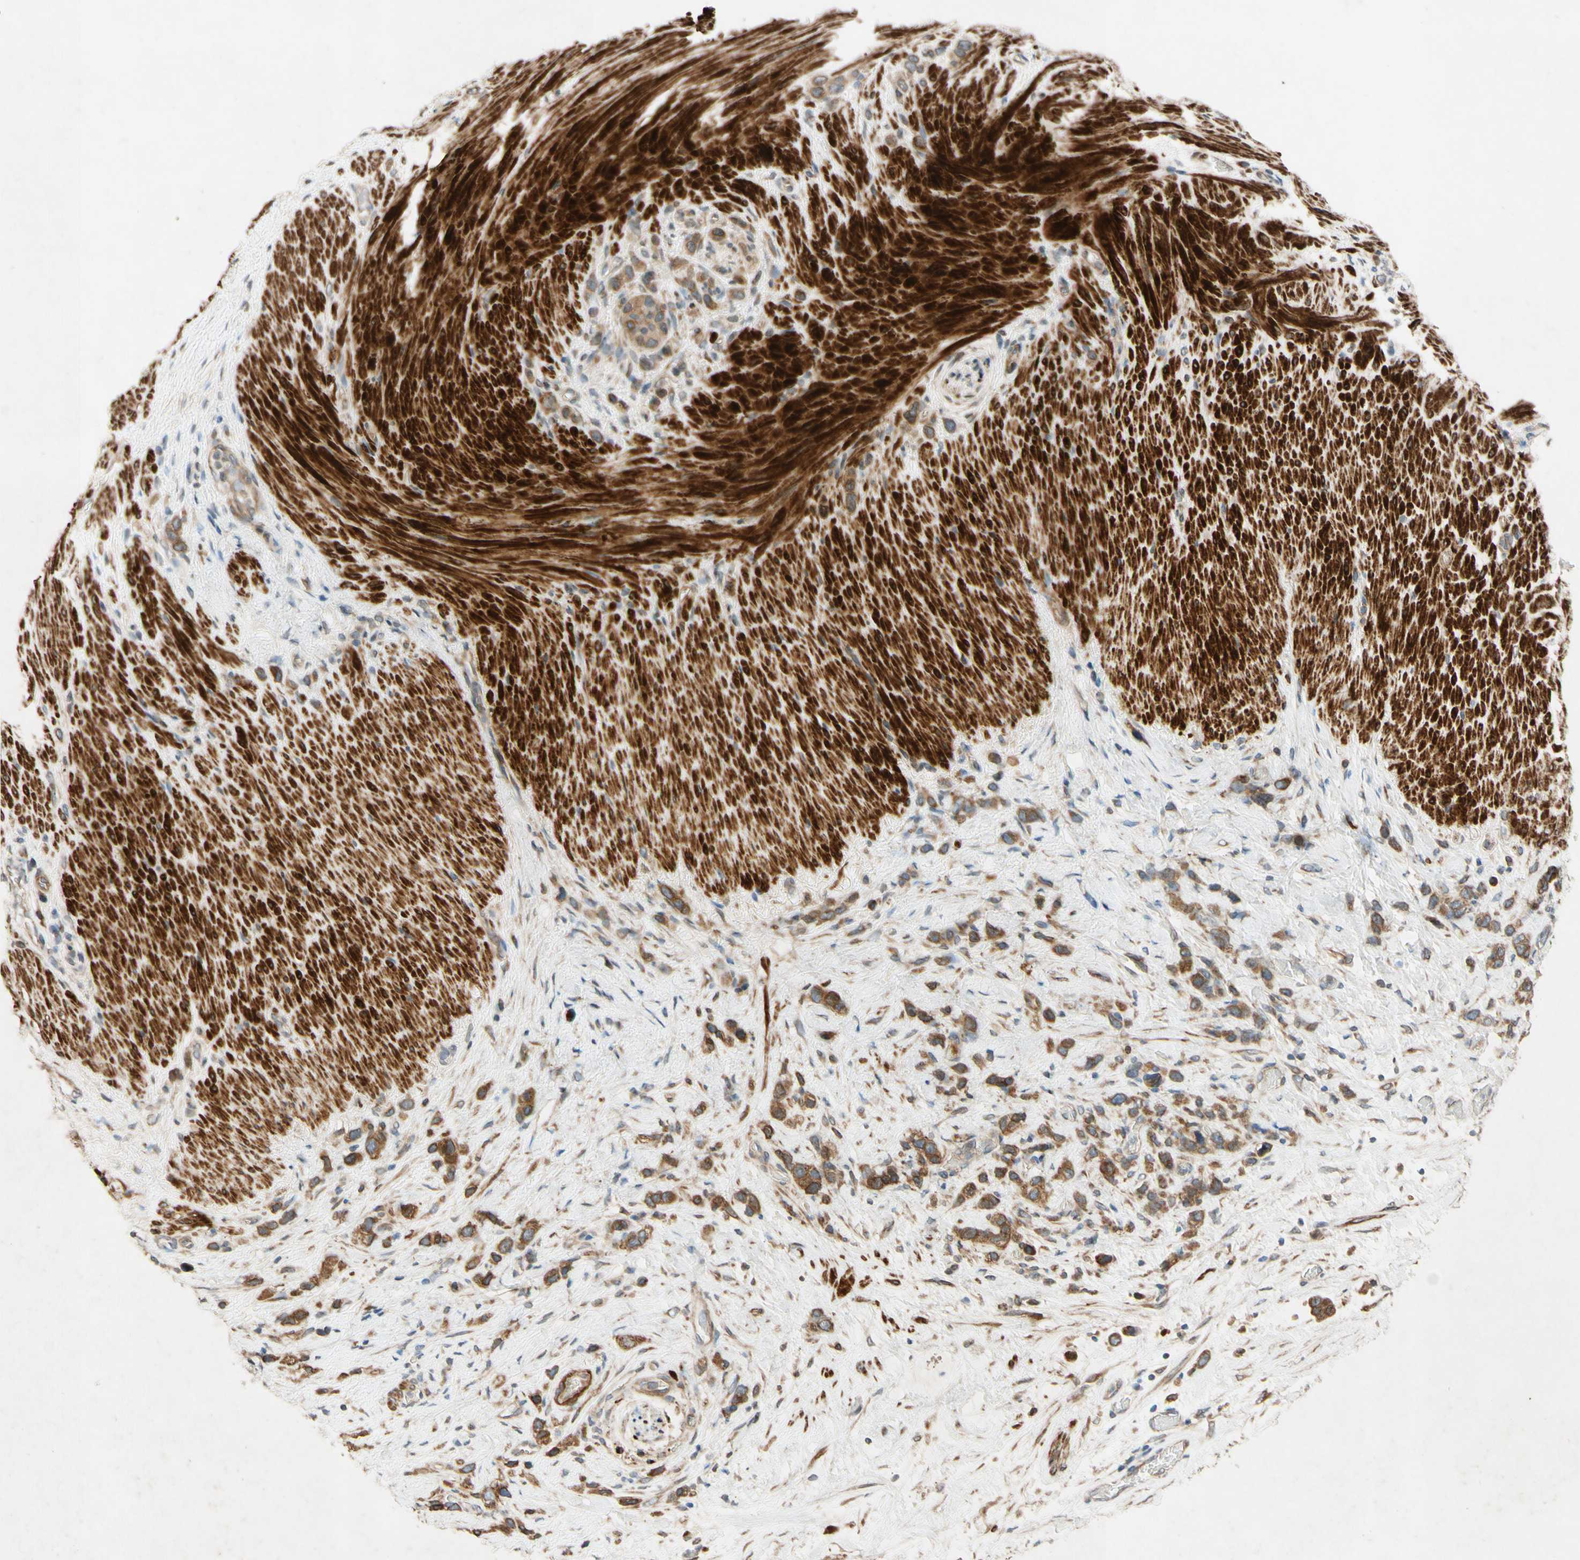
{"staining": {"intensity": "moderate", "quantity": "25%-75%", "location": "cytoplasmic/membranous,nuclear"}, "tissue": "stomach cancer", "cell_type": "Tumor cells", "image_type": "cancer", "snomed": [{"axis": "morphology", "description": "Adenocarcinoma, NOS"}, {"axis": "morphology", "description": "Adenocarcinoma, High grade"}, {"axis": "topography", "description": "Stomach, upper"}, {"axis": "topography", "description": "Stomach, lower"}], "caption": "Adenocarcinoma (stomach) was stained to show a protein in brown. There is medium levels of moderate cytoplasmic/membranous and nuclear expression in about 25%-75% of tumor cells.", "gene": "PTPRU", "patient": {"sex": "female", "age": 65}}